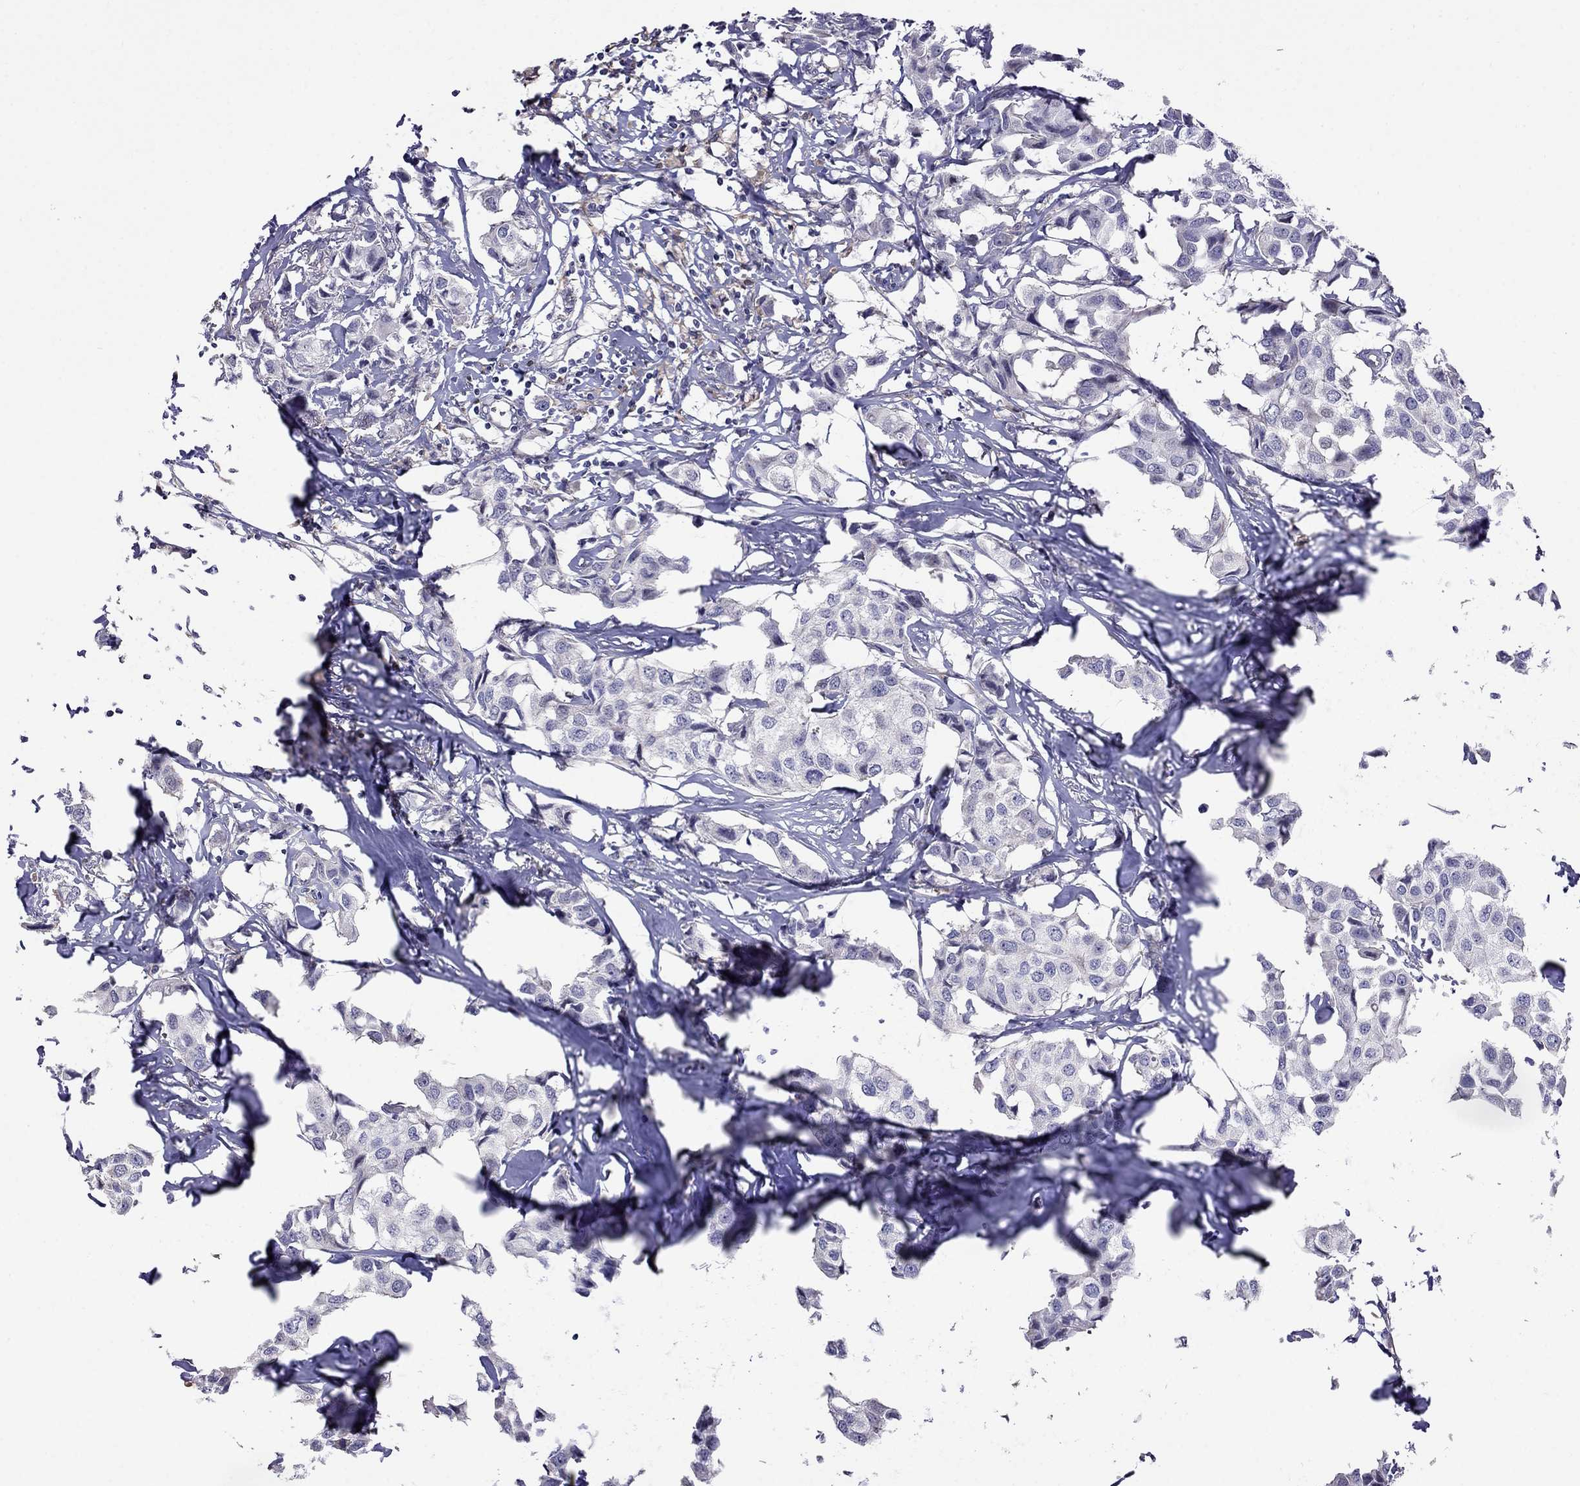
{"staining": {"intensity": "negative", "quantity": "none", "location": "none"}, "tissue": "breast cancer", "cell_type": "Tumor cells", "image_type": "cancer", "snomed": [{"axis": "morphology", "description": "Duct carcinoma"}, {"axis": "topography", "description": "Breast"}], "caption": "Immunohistochemistry histopathology image of breast invasive ductal carcinoma stained for a protein (brown), which displays no positivity in tumor cells.", "gene": "ADAM28", "patient": {"sex": "female", "age": 80}}